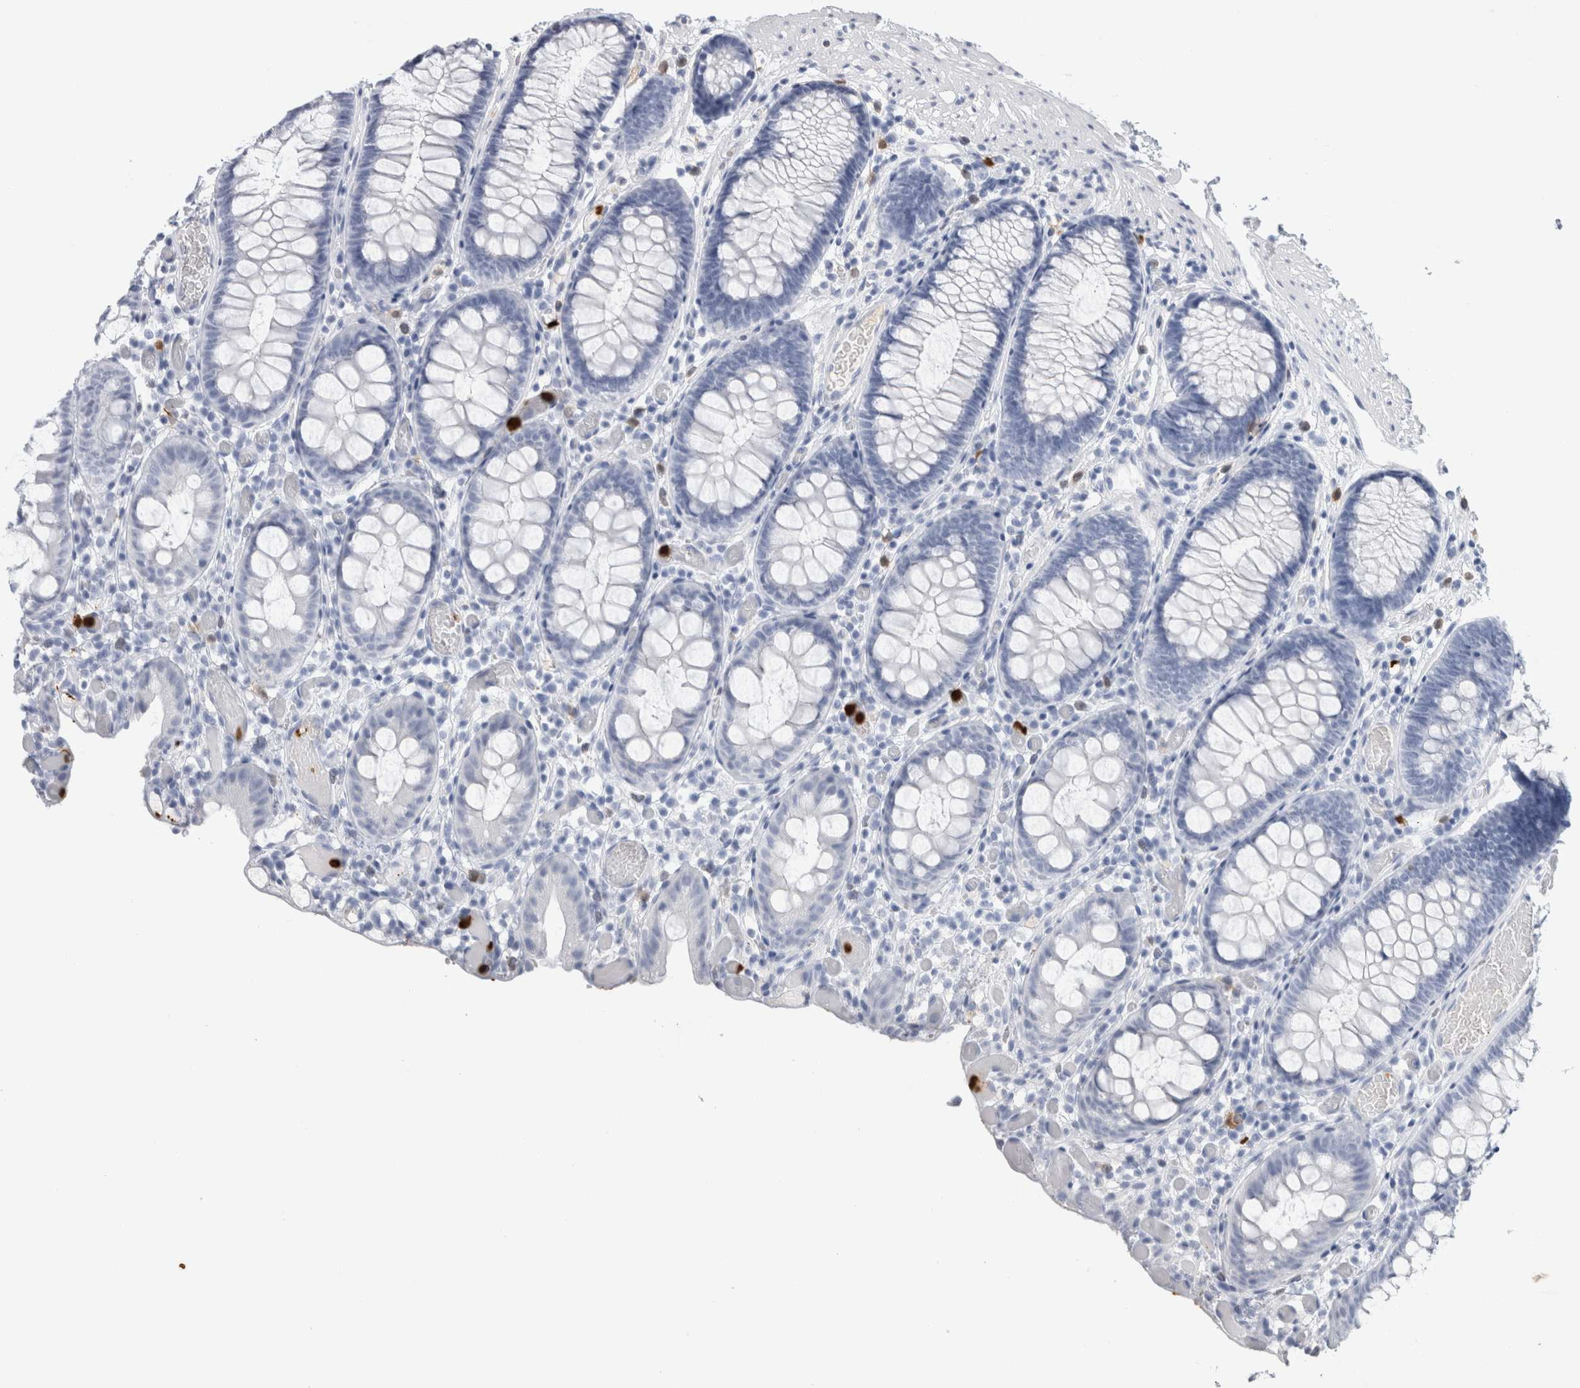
{"staining": {"intensity": "negative", "quantity": "none", "location": "none"}, "tissue": "colon", "cell_type": "Endothelial cells", "image_type": "normal", "snomed": [{"axis": "morphology", "description": "Normal tissue, NOS"}, {"axis": "topography", "description": "Colon"}], "caption": "There is no significant positivity in endothelial cells of colon. The staining is performed using DAB brown chromogen with nuclei counter-stained in using hematoxylin.", "gene": "S100A8", "patient": {"sex": "male", "age": 14}}